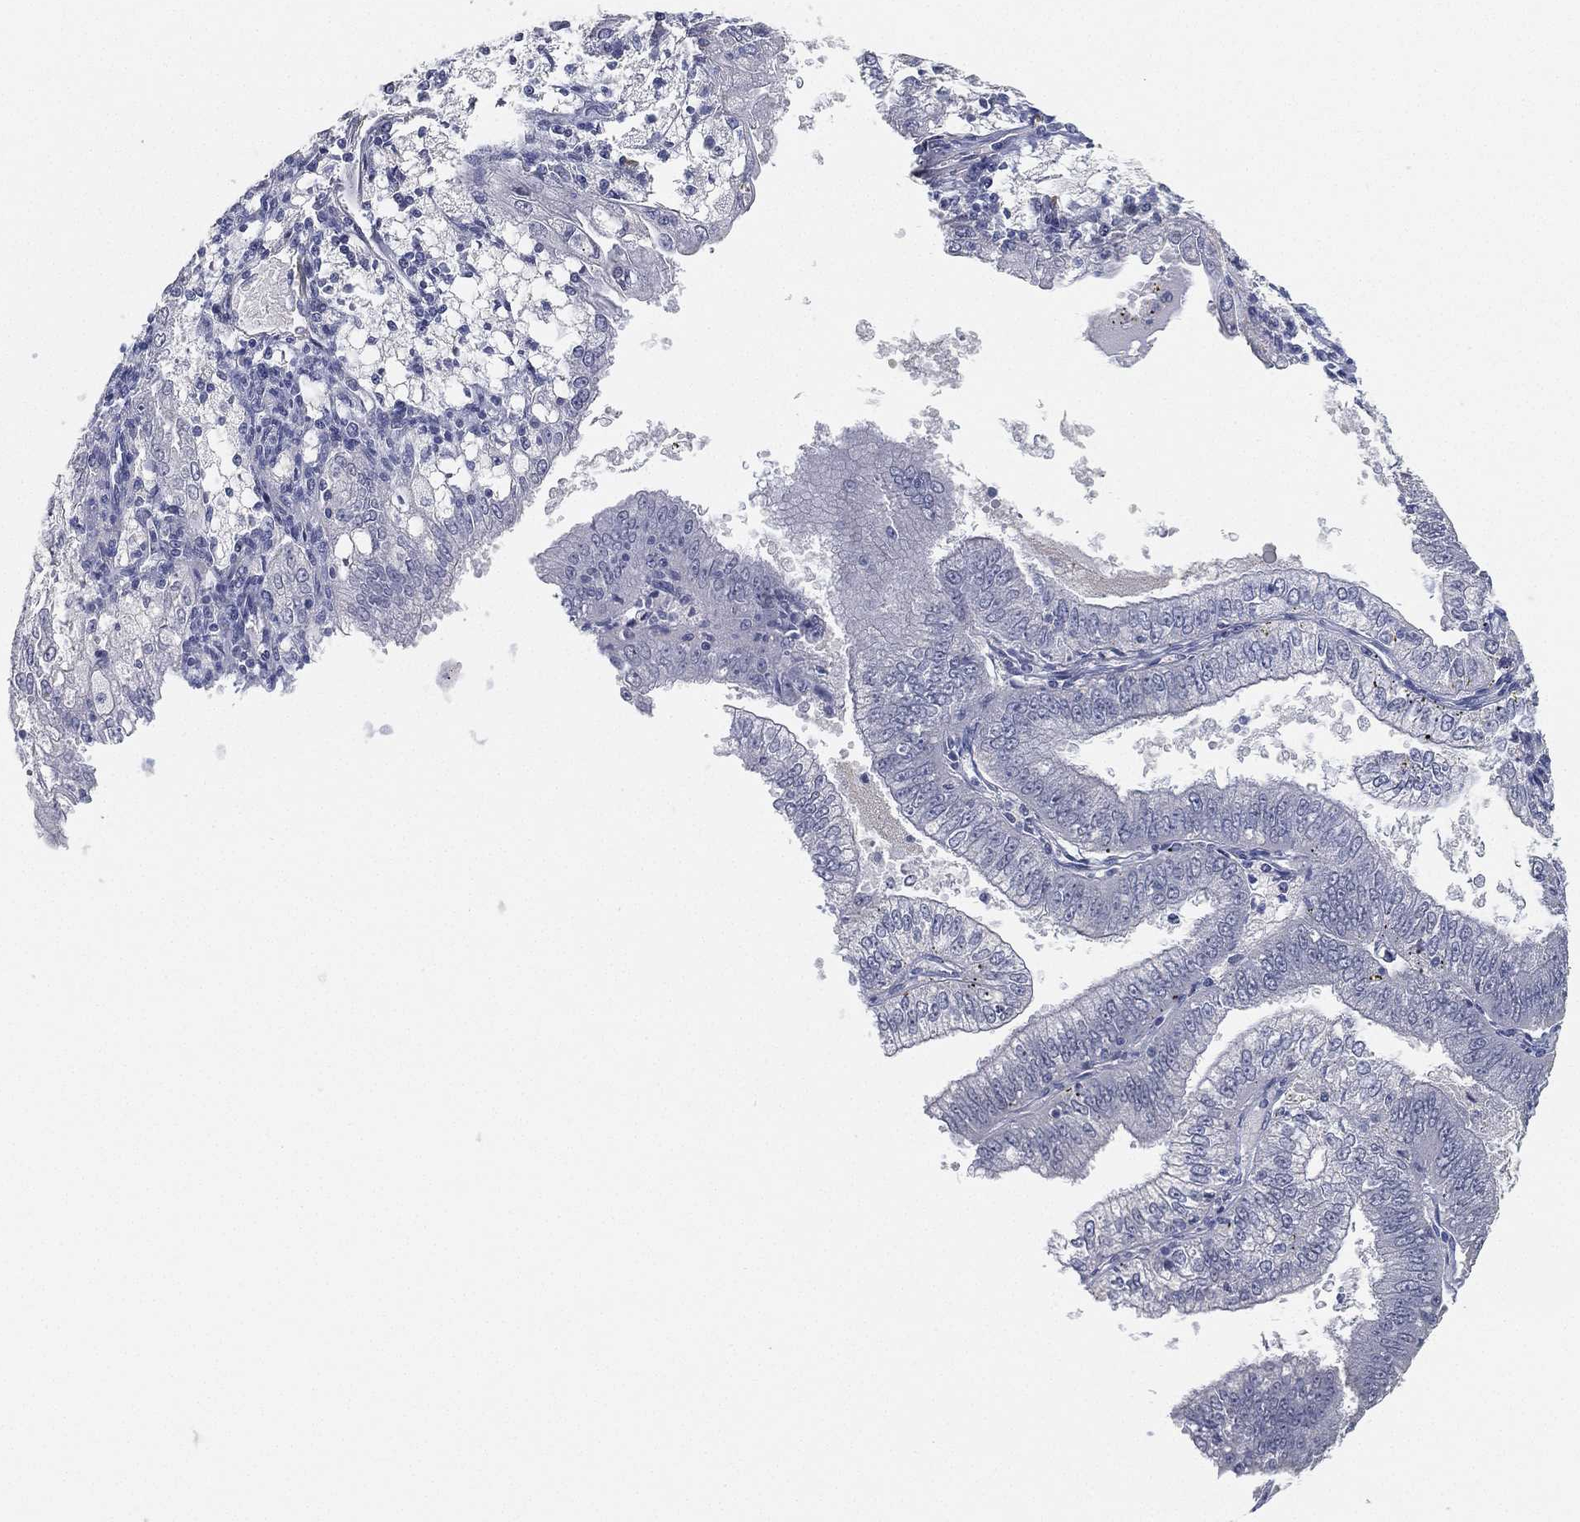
{"staining": {"intensity": "negative", "quantity": "none", "location": "none"}, "tissue": "endometrial cancer", "cell_type": "Tumor cells", "image_type": "cancer", "snomed": [{"axis": "morphology", "description": "Adenocarcinoma, NOS"}, {"axis": "topography", "description": "Endometrium"}], "caption": "IHC image of endometrial adenocarcinoma stained for a protein (brown), which exhibits no expression in tumor cells.", "gene": "GPR61", "patient": {"sex": "female", "age": 66}}